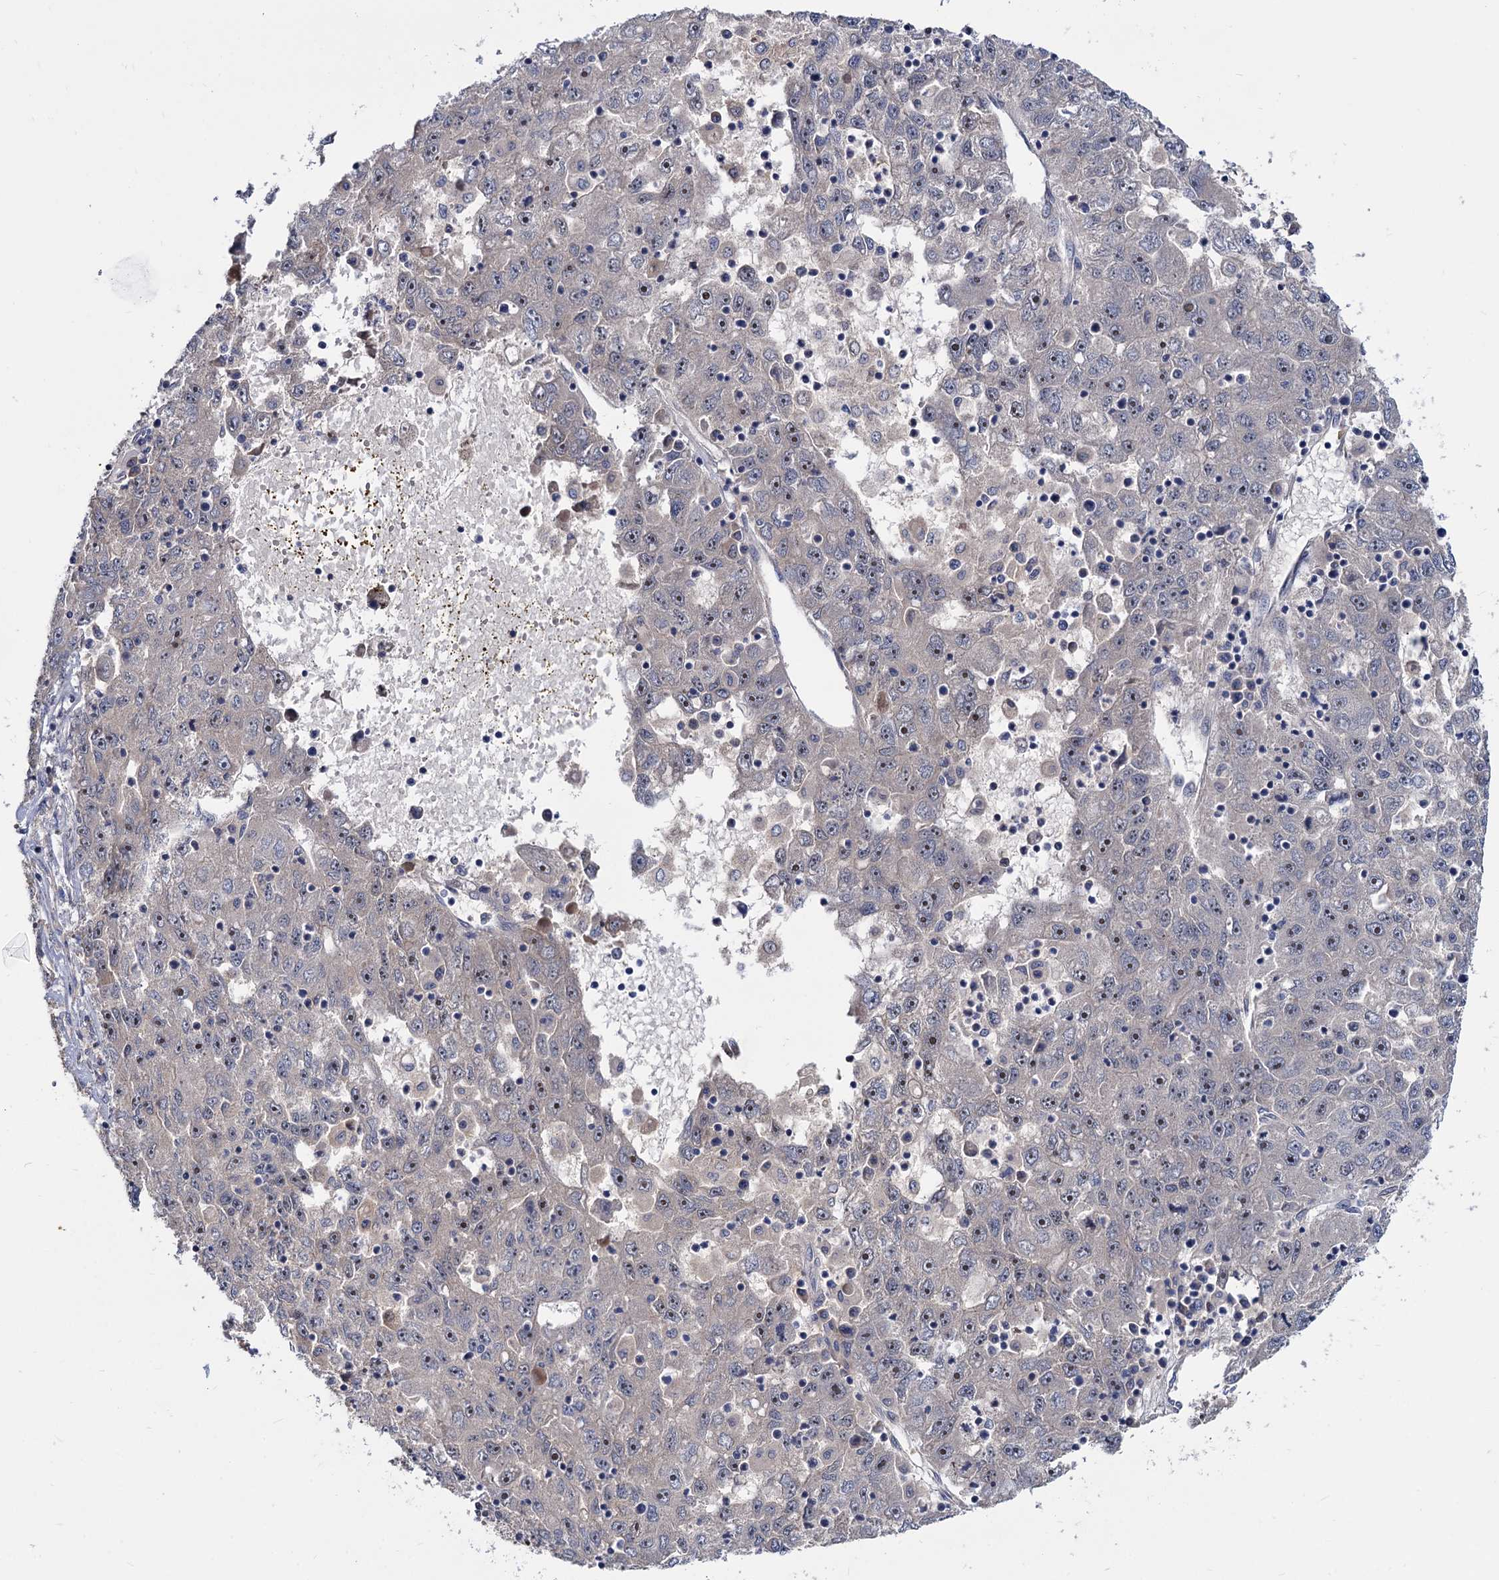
{"staining": {"intensity": "weak", "quantity": "<25%", "location": "nuclear"}, "tissue": "liver cancer", "cell_type": "Tumor cells", "image_type": "cancer", "snomed": [{"axis": "morphology", "description": "Carcinoma, Hepatocellular, NOS"}, {"axis": "topography", "description": "Liver"}], "caption": "A micrograph of liver hepatocellular carcinoma stained for a protein shows no brown staining in tumor cells.", "gene": "SNX15", "patient": {"sex": "male", "age": 49}}